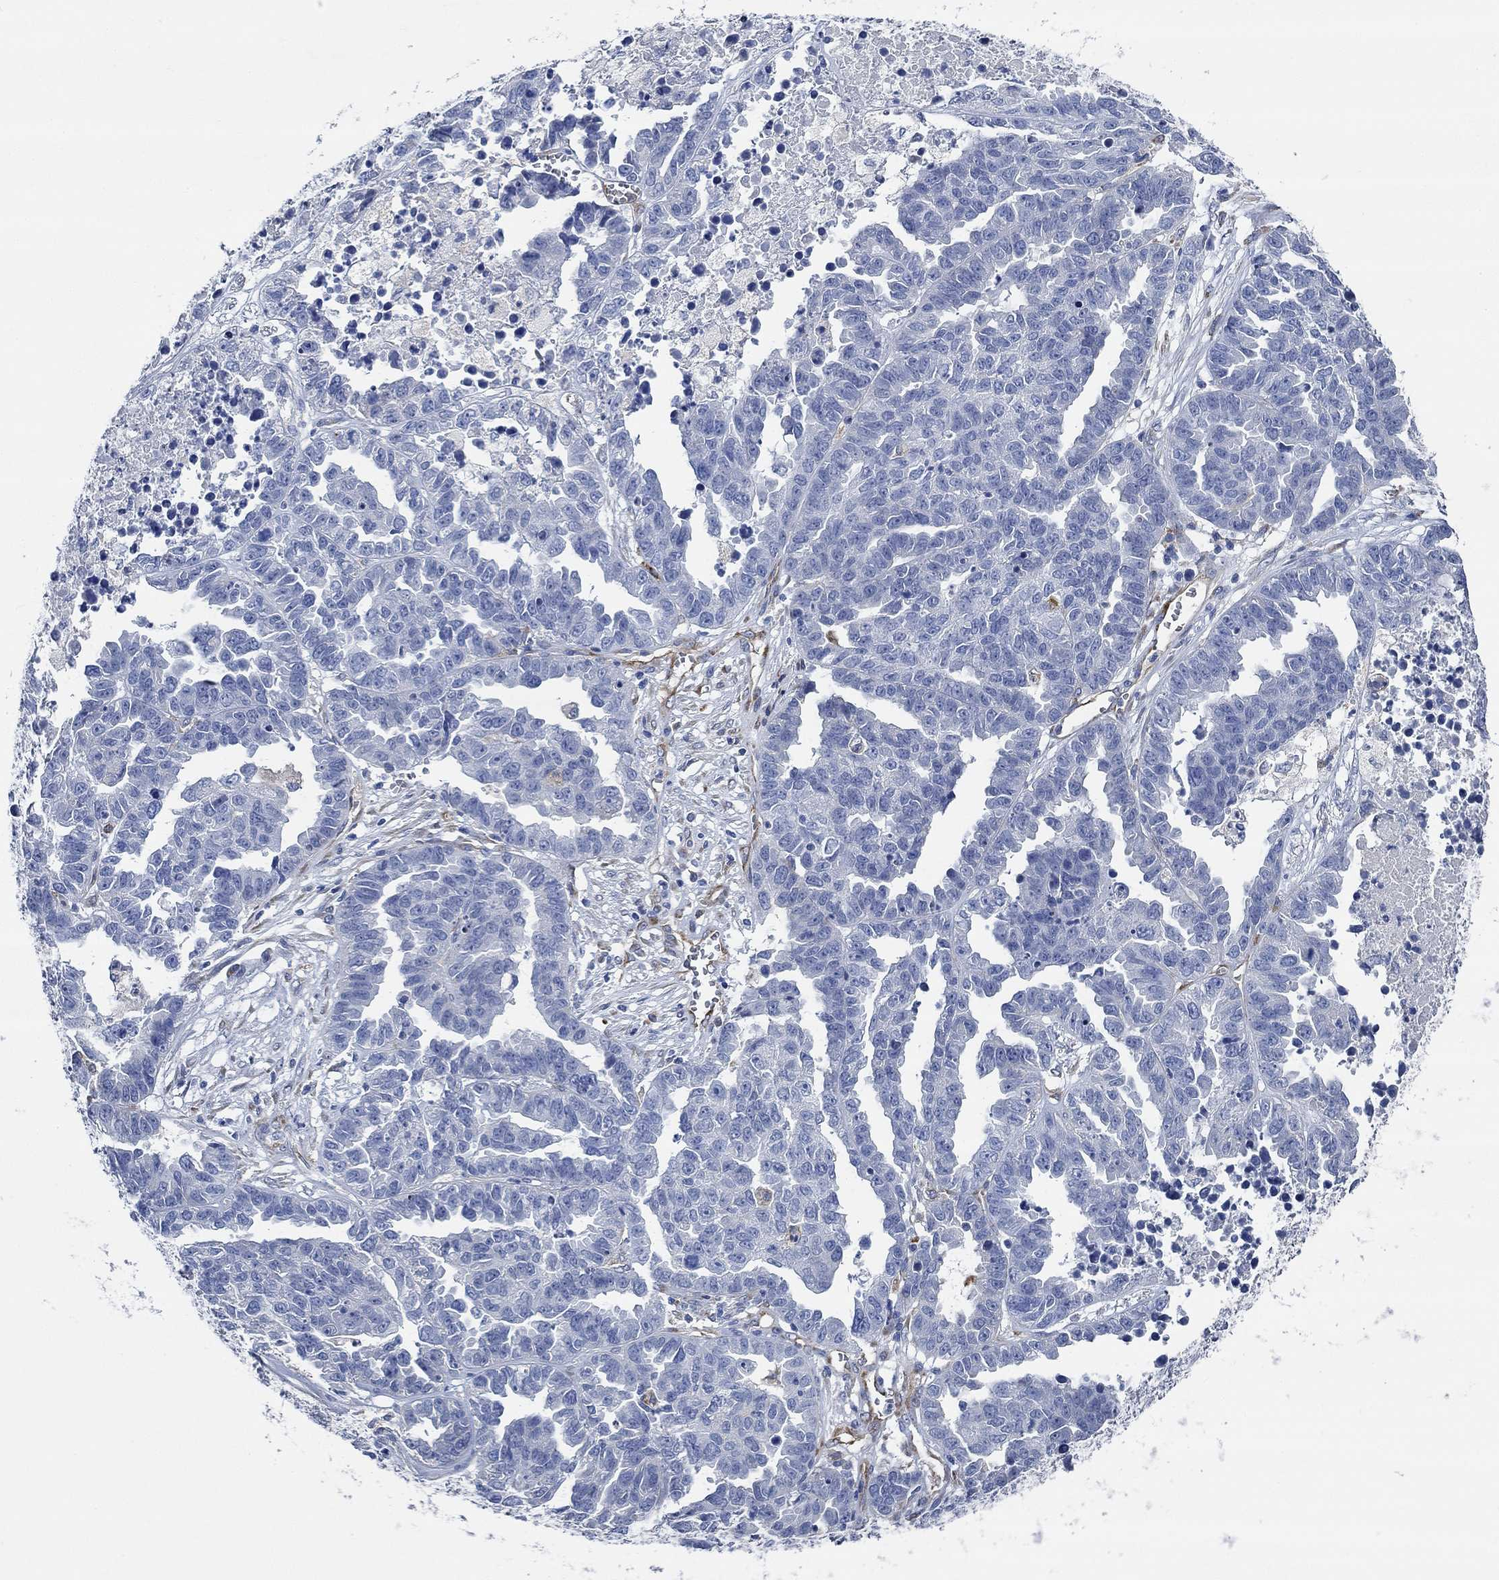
{"staining": {"intensity": "negative", "quantity": "none", "location": "none"}, "tissue": "ovarian cancer", "cell_type": "Tumor cells", "image_type": "cancer", "snomed": [{"axis": "morphology", "description": "Cystadenocarcinoma, serous, NOS"}, {"axis": "topography", "description": "Ovary"}], "caption": "Tumor cells show no significant expression in serous cystadenocarcinoma (ovarian).", "gene": "HECW2", "patient": {"sex": "female", "age": 87}}